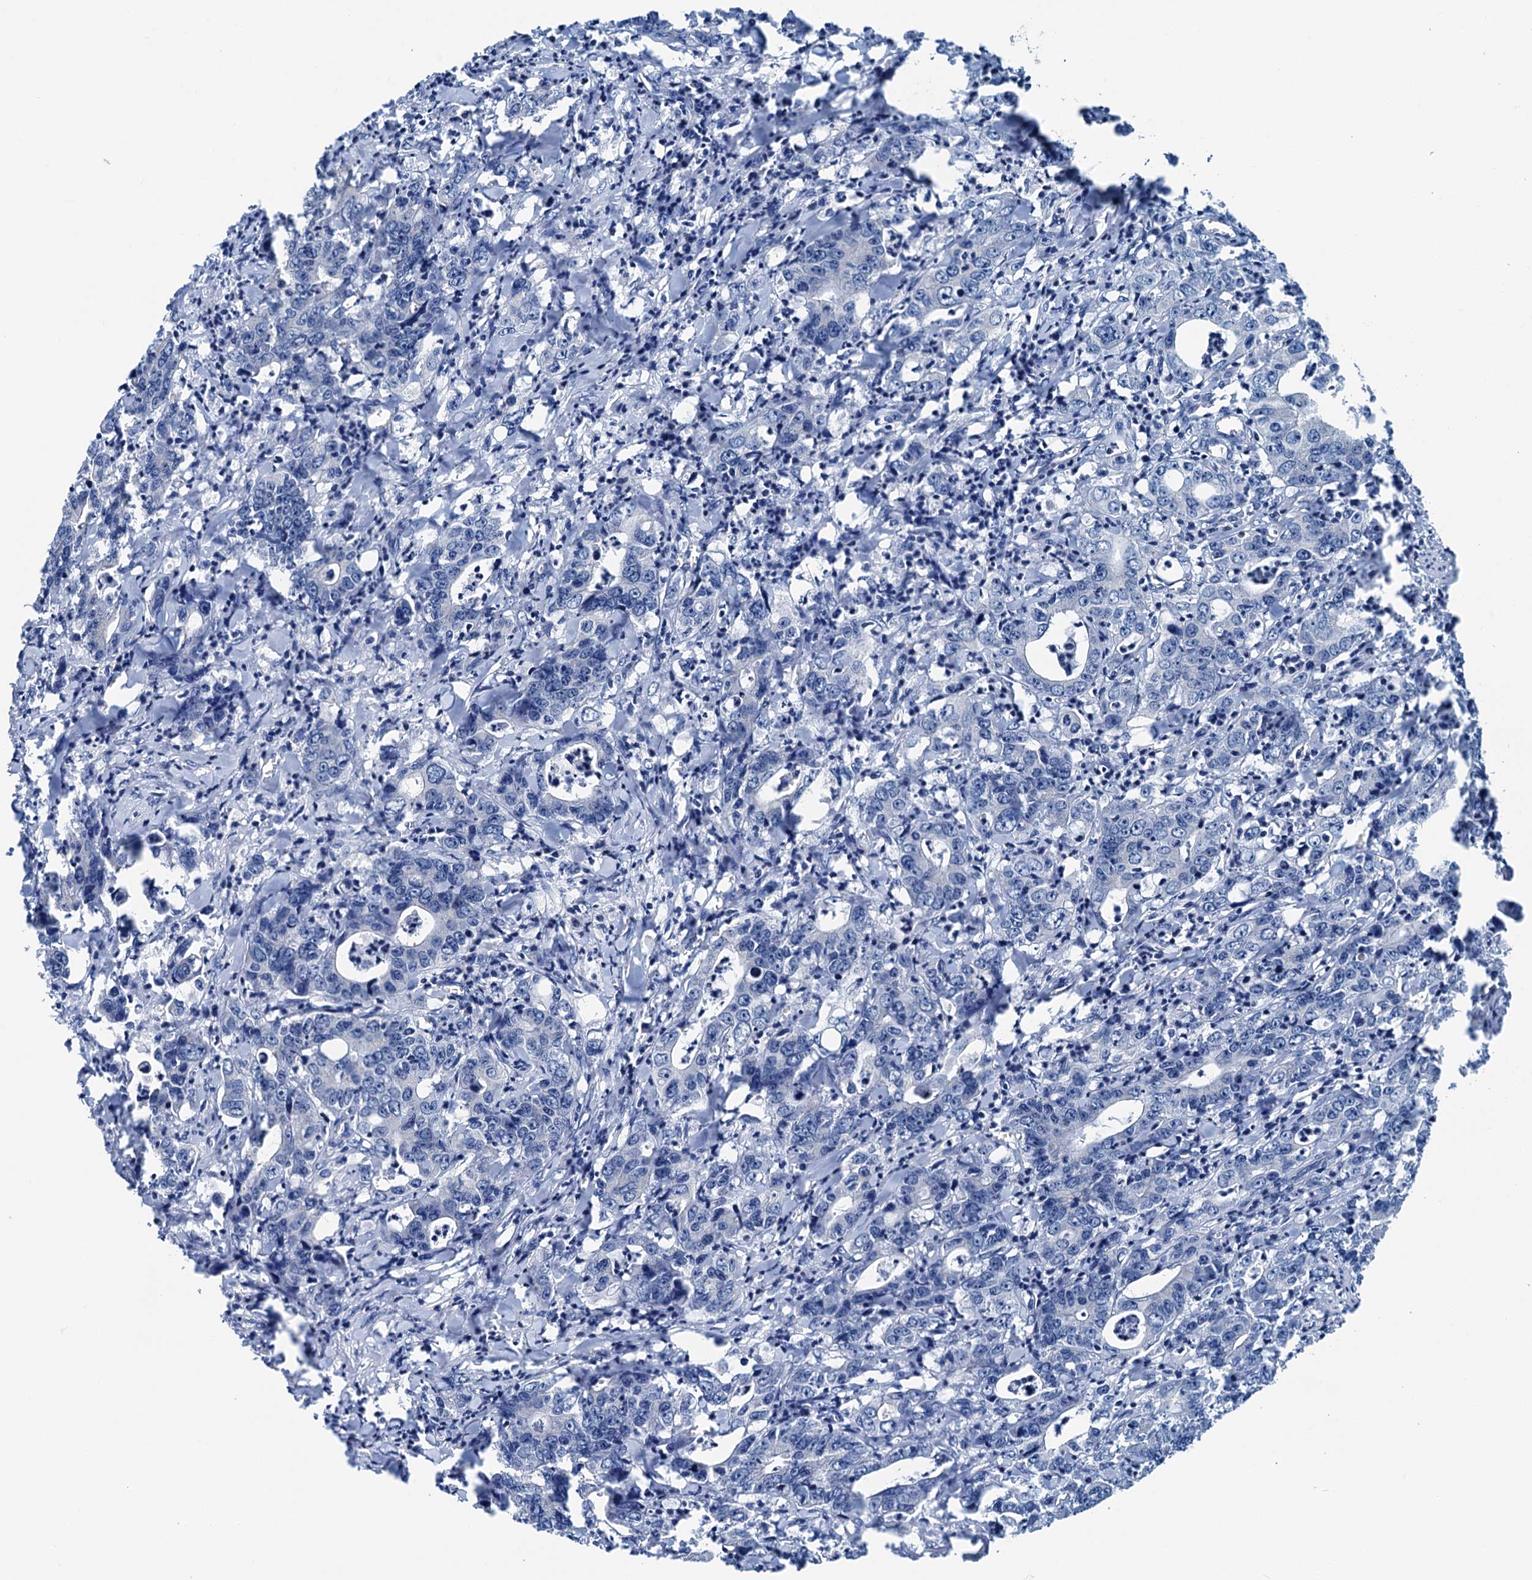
{"staining": {"intensity": "negative", "quantity": "none", "location": "none"}, "tissue": "colorectal cancer", "cell_type": "Tumor cells", "image_type": "cancer", "snomed": [{"axis": "morphology", "description": "Adenocarcinoma, NOS"}, {"axis": "topography", "description": "Colon"}], "caption": "The micrograph exhibits no significant positivity in tumor cells of adenocarcinoma (colorectal). (Brightfield microscopy of DAB immunohistochemistry (IHC) at high magnification).", "gene": "ELAC1", "patient": {"sex": "female", "age": 75}}